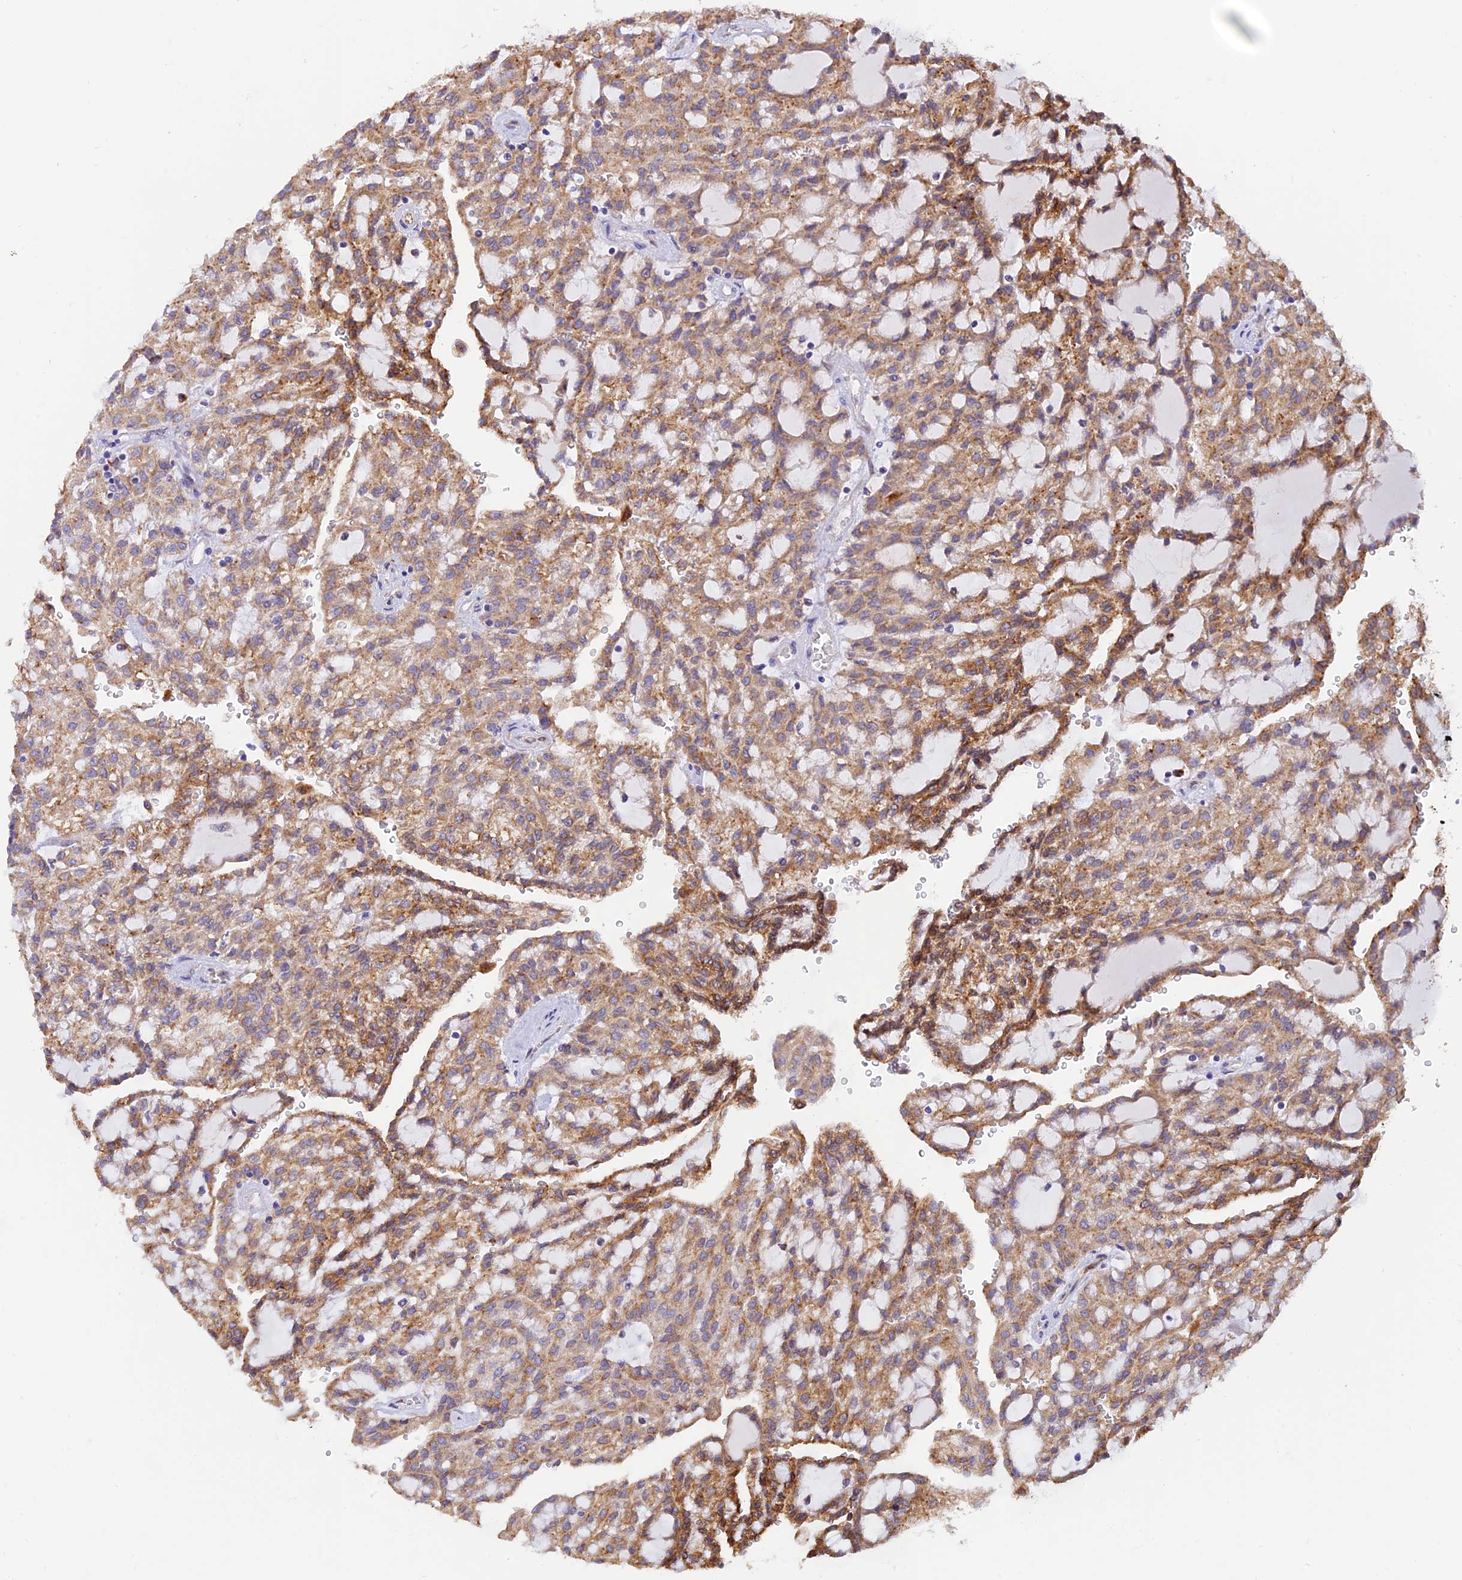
{"staining": {"intensity": "moderate", "quantity": ">75%", "location": "cytoplasmic/membranous"}, "tissue": "renal cancer", "cell_type": "Tumor cells", "image_type": "cancer", "snomed": [{"axis": "morphology", "description": "Adenocarcinoma, NOS"}, {"axis": "topography", "description": "Kidney"}], "caption": "This image shows immunohistochemistry (IHC) staining of human renal cancer, with medium moderate cytoplasmic/membranous positivity in about >75% of tumor cells.", "gene": "VKORC1", "patient": {"sex": "male", "age": 63}}